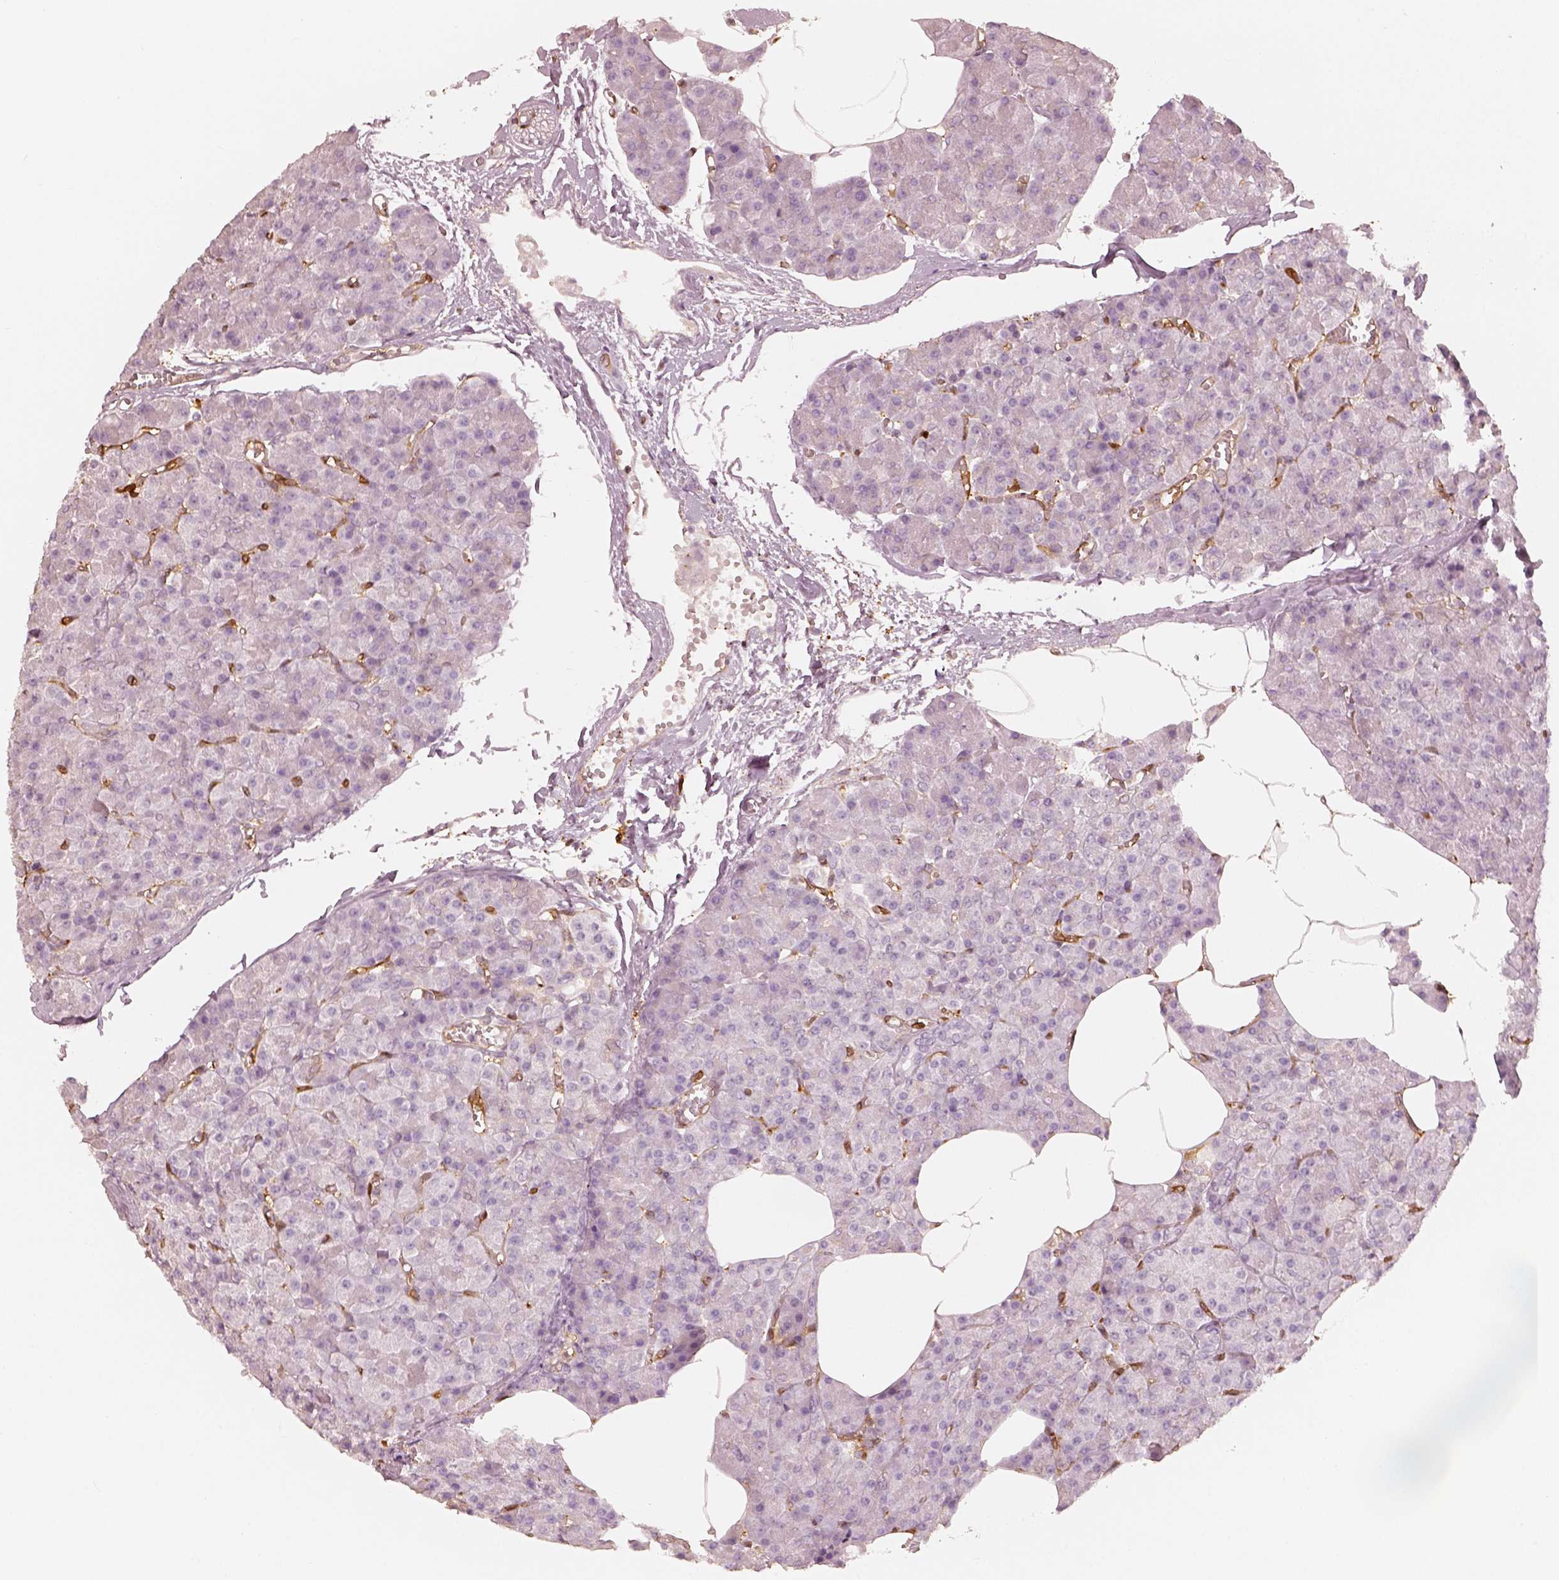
{"staining": {"intensity": "negative", "quantity": "none", "location": "none"}, "tissue": "pancreas", "cell_type": "Exocrine glandular cells", "image_type": "normal", "snomed": [{"axis": "morphology", "description": "Normal tissue, NOS"}, {"axis": "topography", "description": "Pancreas"}], "caption": "Immunohistochemical staining of benign pancreas demonstrates no significant staining in exocrine glandular cells. (Stains: DAB immunohistochemistry (IHC) with hematoxylin counter stain, Microscopy: brightfield microscopy at high magnification).", "gene": "FSCN1", "patient": {"sex": "female", "age": 45}}